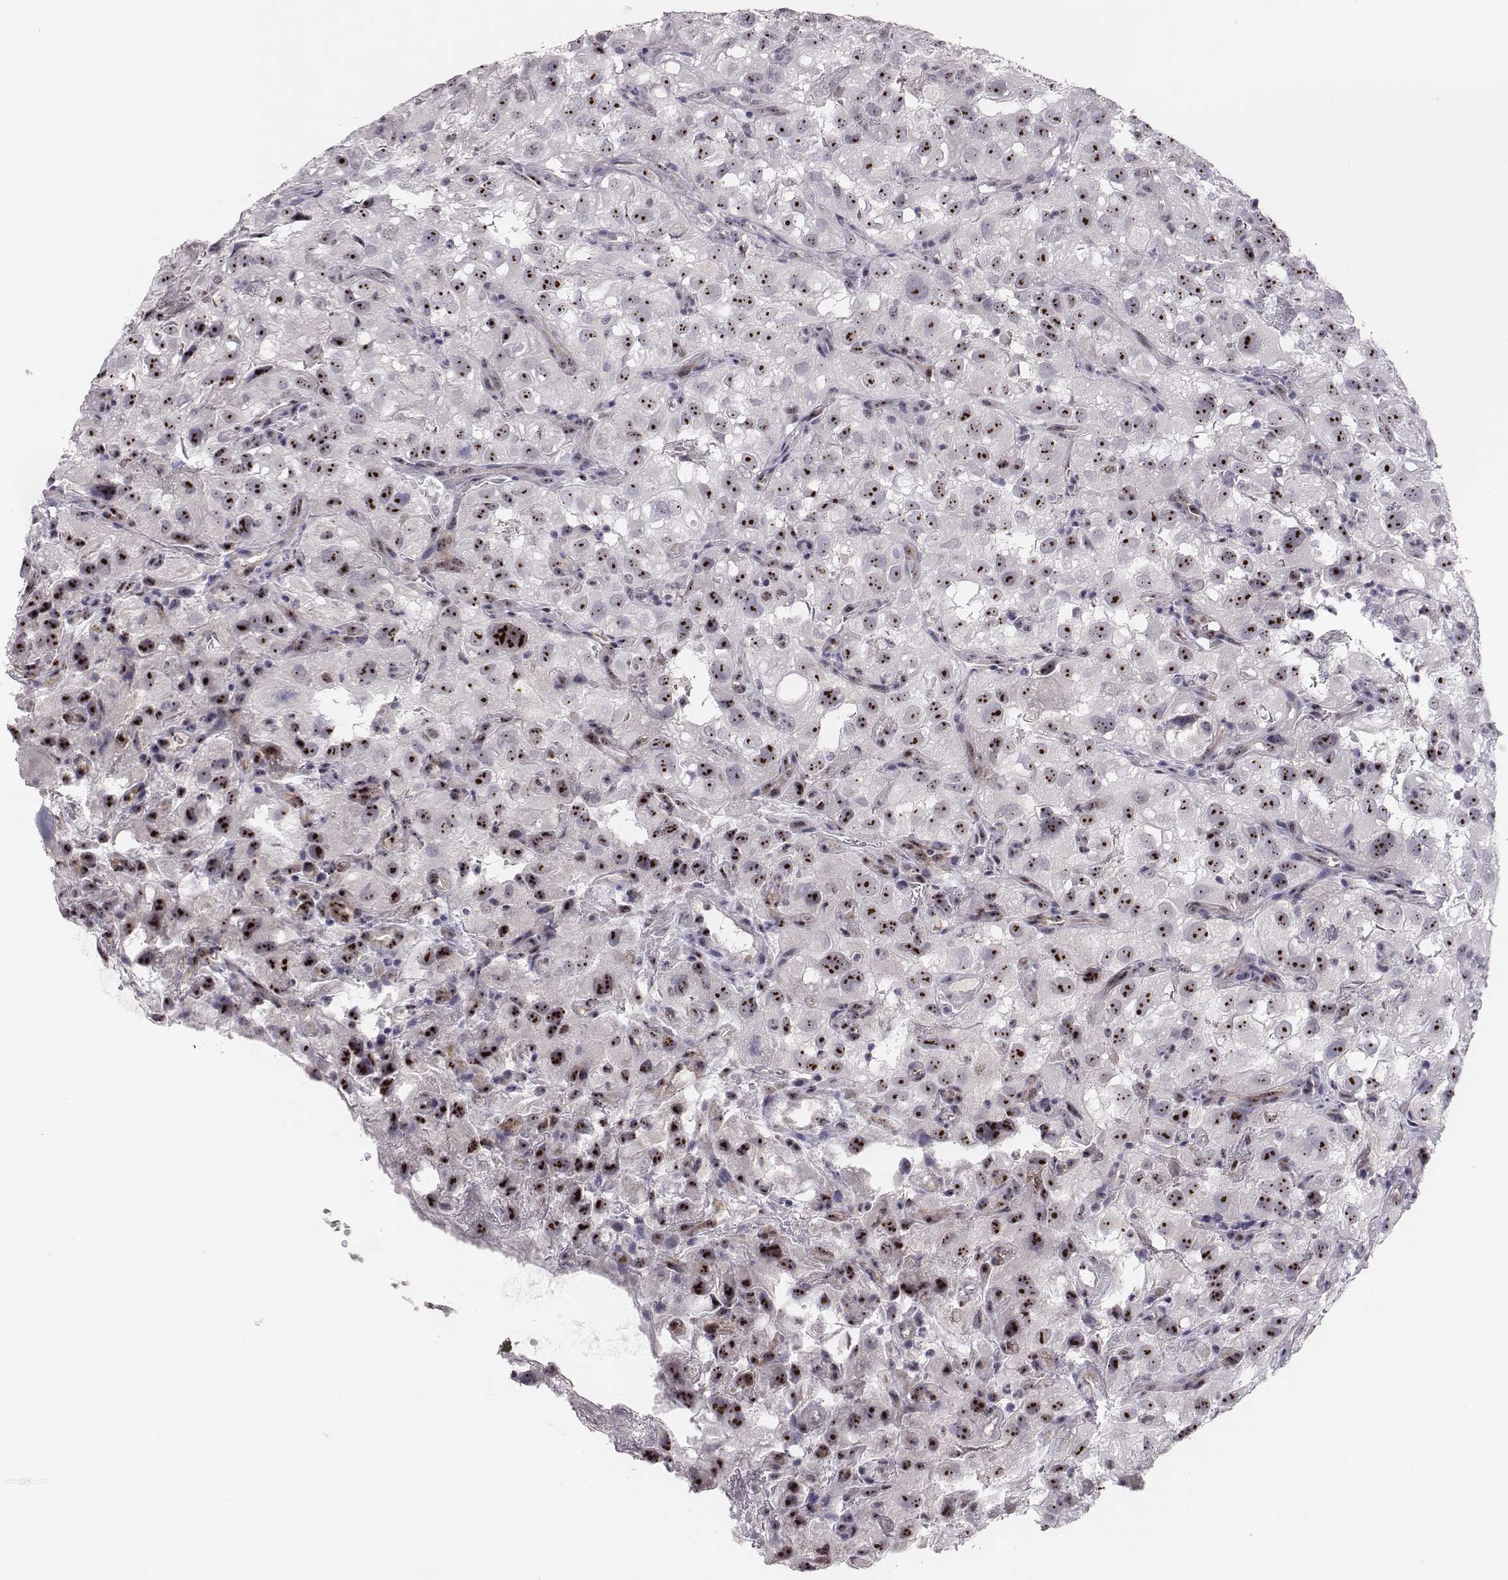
{"staining": {"intensity": "strong", "quantity": ">75%", "location": "nuclear"}, "tissue": "renal cancer", "cell_type": "Tumor cells", "image_type": "cancer", "snomed": [{"axis": "morphology", "description": "Adenocarcinoma, NOS"}, {"axis": "topography", "description": "Kidney"}], "caption": "Human adenocarcinoma (renal) stained with a brown dye displays strong nuclear positive expression in about >75% of tumor cells.", "gene": "NIFK", "patient": {"sex": "male", "age": 64}}